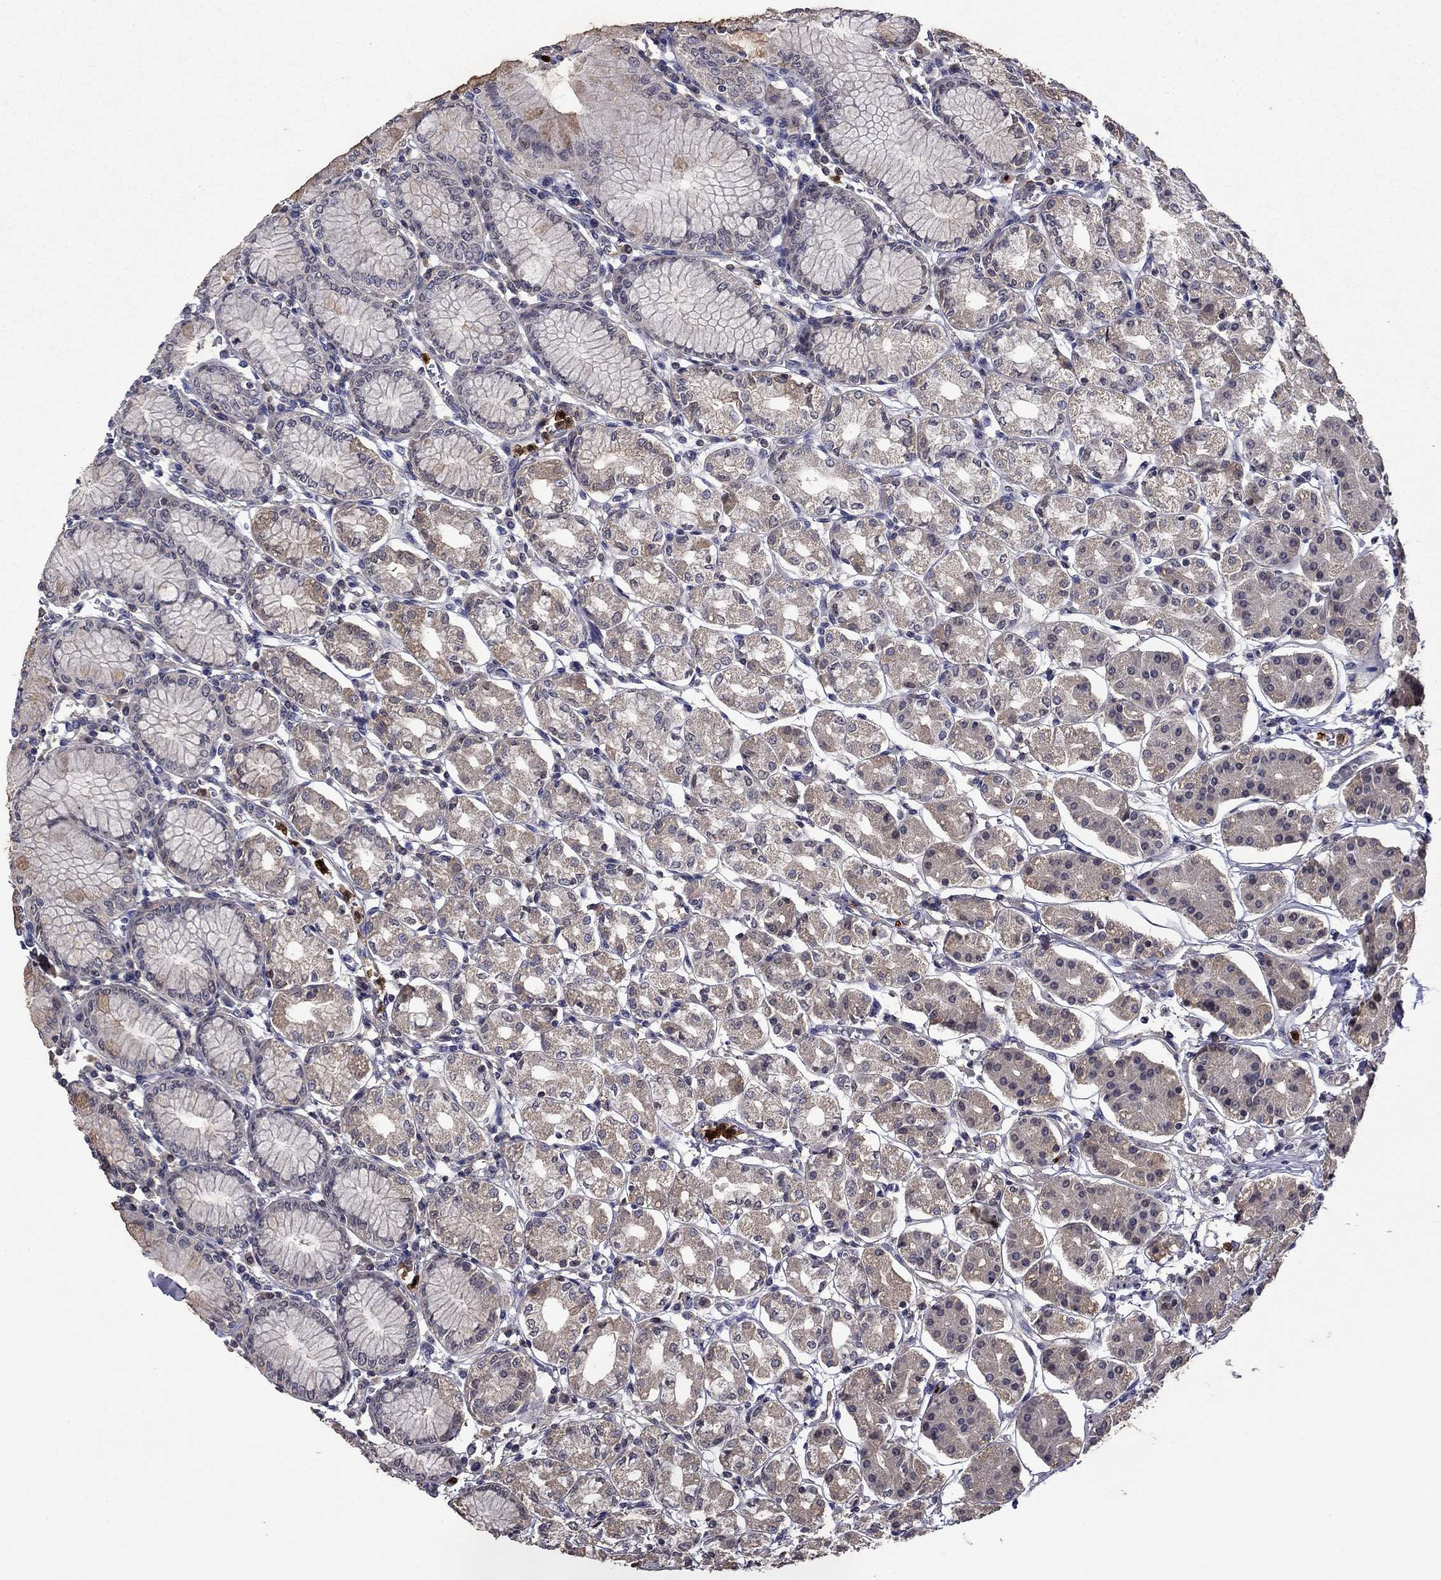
{"staining": {"intensity": "moderate", "quantity": "<25%", "location": "cytoplasmic/membranous"}, "tissue": "stomach", "cell_type": "Glandular cells", "image_type": "normal", "snomed": [{"axis": "morphology", "description": "Normal tissue, NOS"}, {"axis": "topography", "description": "Skeletal muscle"}, {"axis": "topography", "description": "Stomach"}], "caption": "Brown immunohistochemical staining in benign stomach displays moderate cytoplasmic/membranous expression in about <25% of glandular cells.", "gene": "SATB1", "patient": {"sex": "female", "age": 57}}